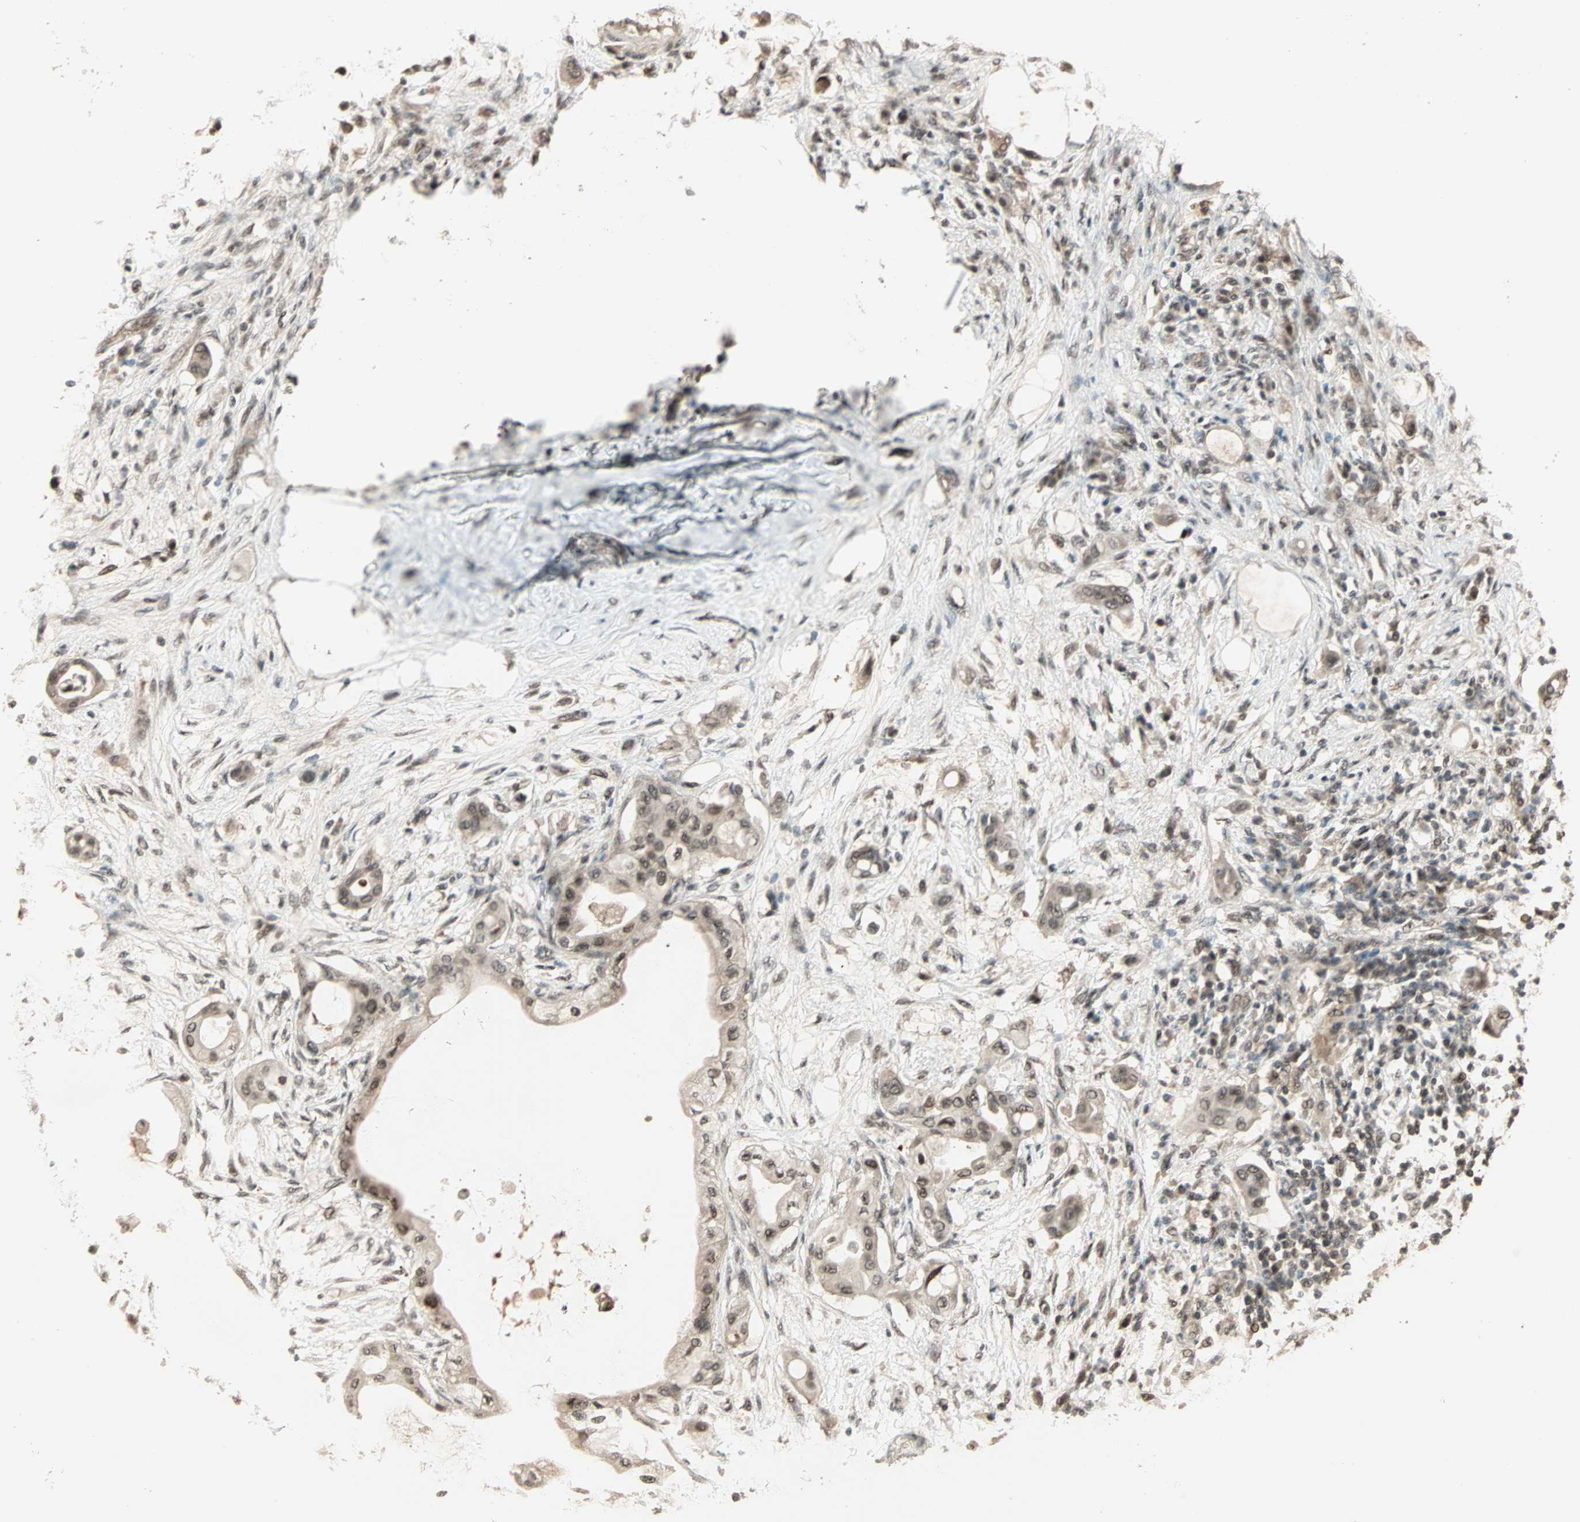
{"staining": {"intensity": "moderate", "quantity": ">75%", "location": "nuclear"}, "tissue": "pancreatic cancer", "cell_type": "Tumor cells", "image_type": "cancer", "snomed": [{"axis": "morphology", "description": "Adenocarcinoma, NOS"}, {"axis": "morphology", "description": "Adenocarcinoma, metastatic, NOS"}, {"axis": "topography", "description": "Lymph node"}, {"axis": "topography", "description": "Pancreas"}, {"axis": "topography", "description": "Duodenum"}], "caption": "Human adenocarcinoma (pancreatic) stained with a protein marker shows moderate staining in tumor cells.", "gene": "ZNF701", "patient": {"sex": "female", "age": 64}}